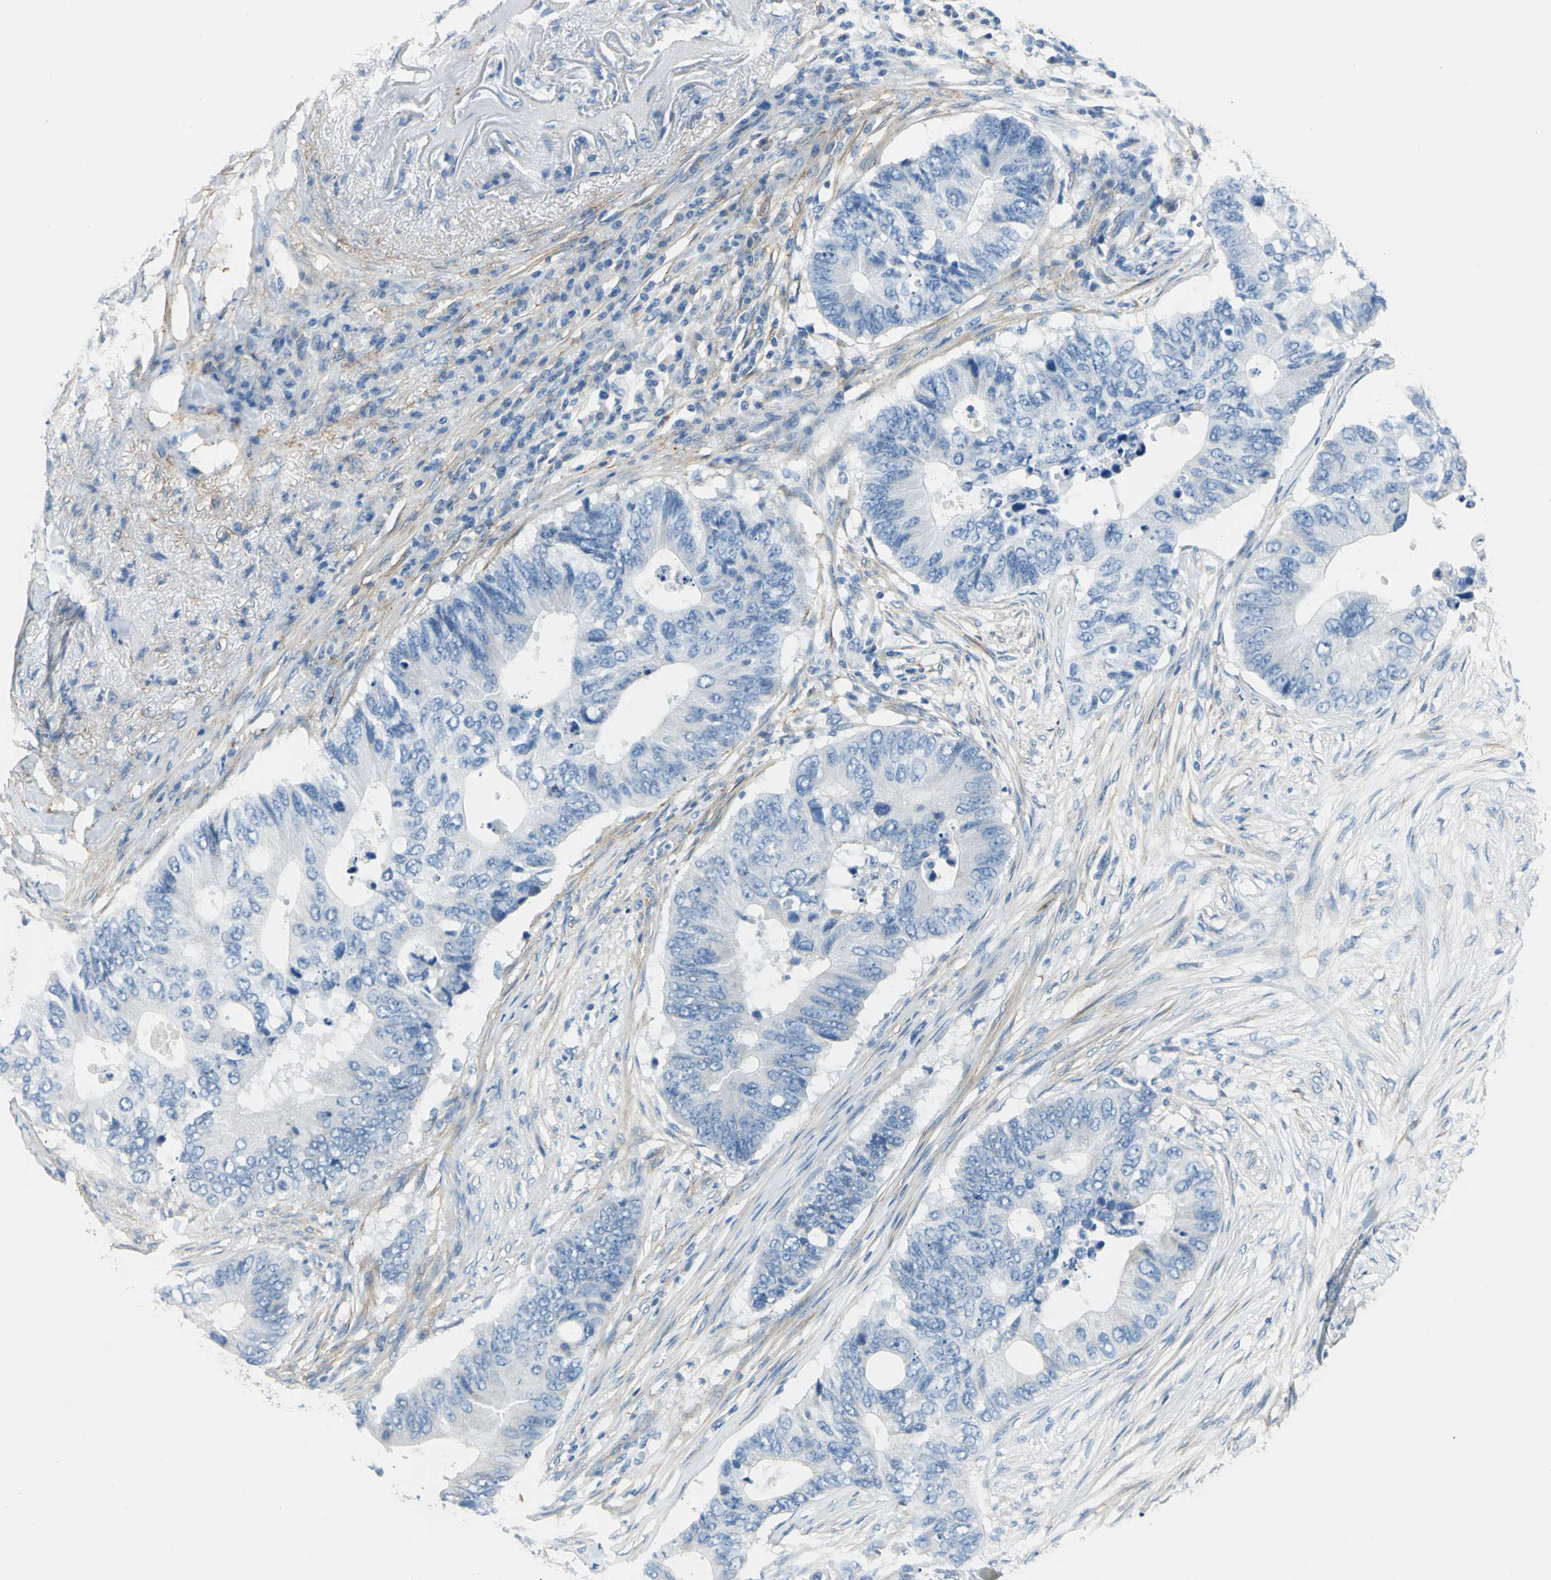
{"staining": {"intensity": "negative", "quantity": "none", "location": "none"}, "tissue": "colorectal cancer", "cell_type": "Tumor cells", "image_type": "cancer", "snomed": [{"axis": "morphology", "description": "Adenocarcinoma, NOS"}, {"axis": "topography", "description": "Colon"}], "caption": "Histopathology image shows no protein expression in tumor cells of colorectal cancer tissue.", "gene": "AKAP12", "patient": {"sex": "male", "age": 71}}